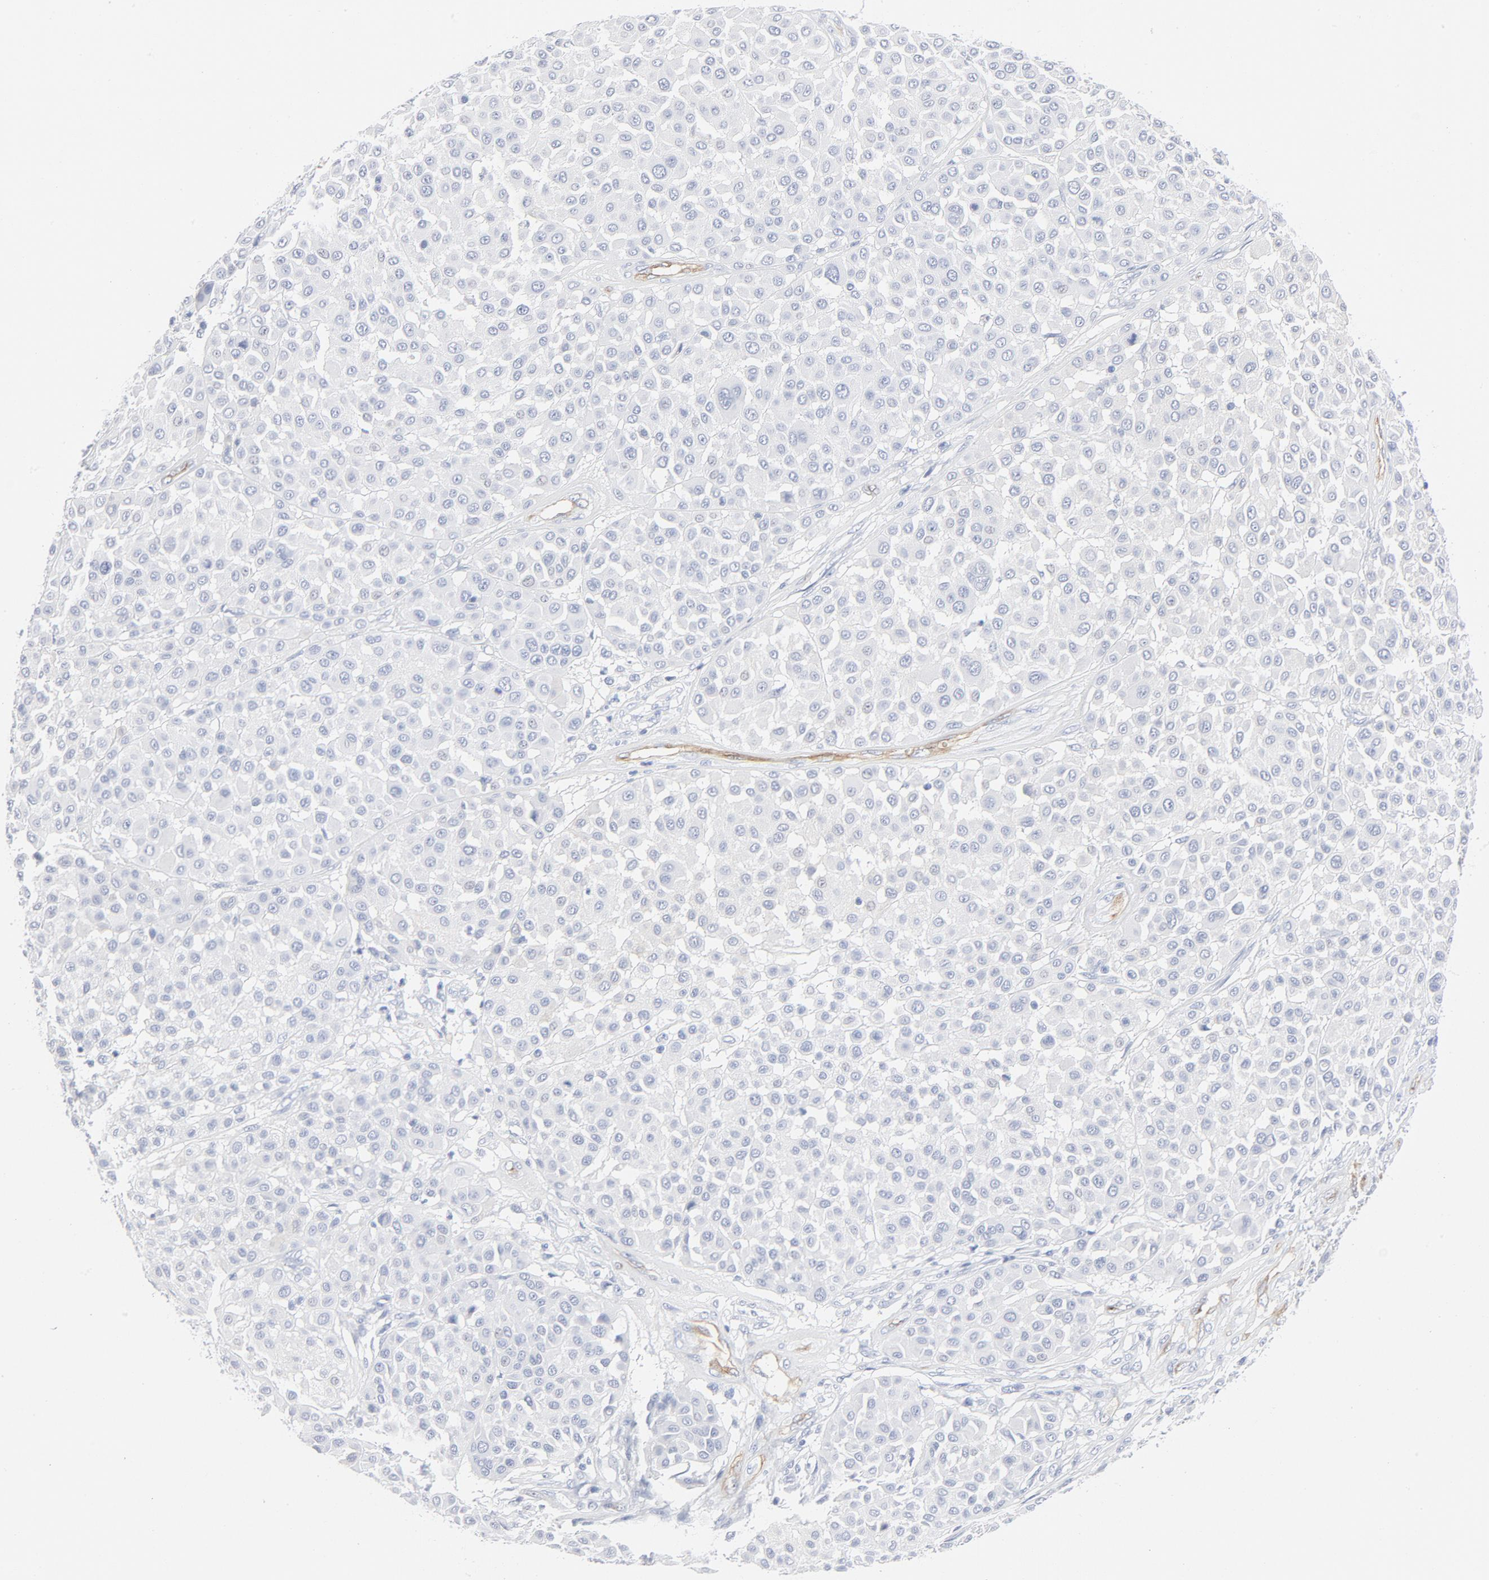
{"staining": {"intensity": "negative", "quantity": "none", "location": "none"}, "tissue": "melanoma", "cell_type": "Tumor cells", "image_type": "cancer", "snomed": [{"axis": "morphology", "description": "Malignant melanoma, Metastatic site"}, {"axis": "topography", "description": "Soft tissue"}], "caption": "The micrograph shows no significant expression in tumor cells of malignant melanoma (metastatic site).", "gene": "SHANK3", "patient": {"sex": "male", "age": 41}}